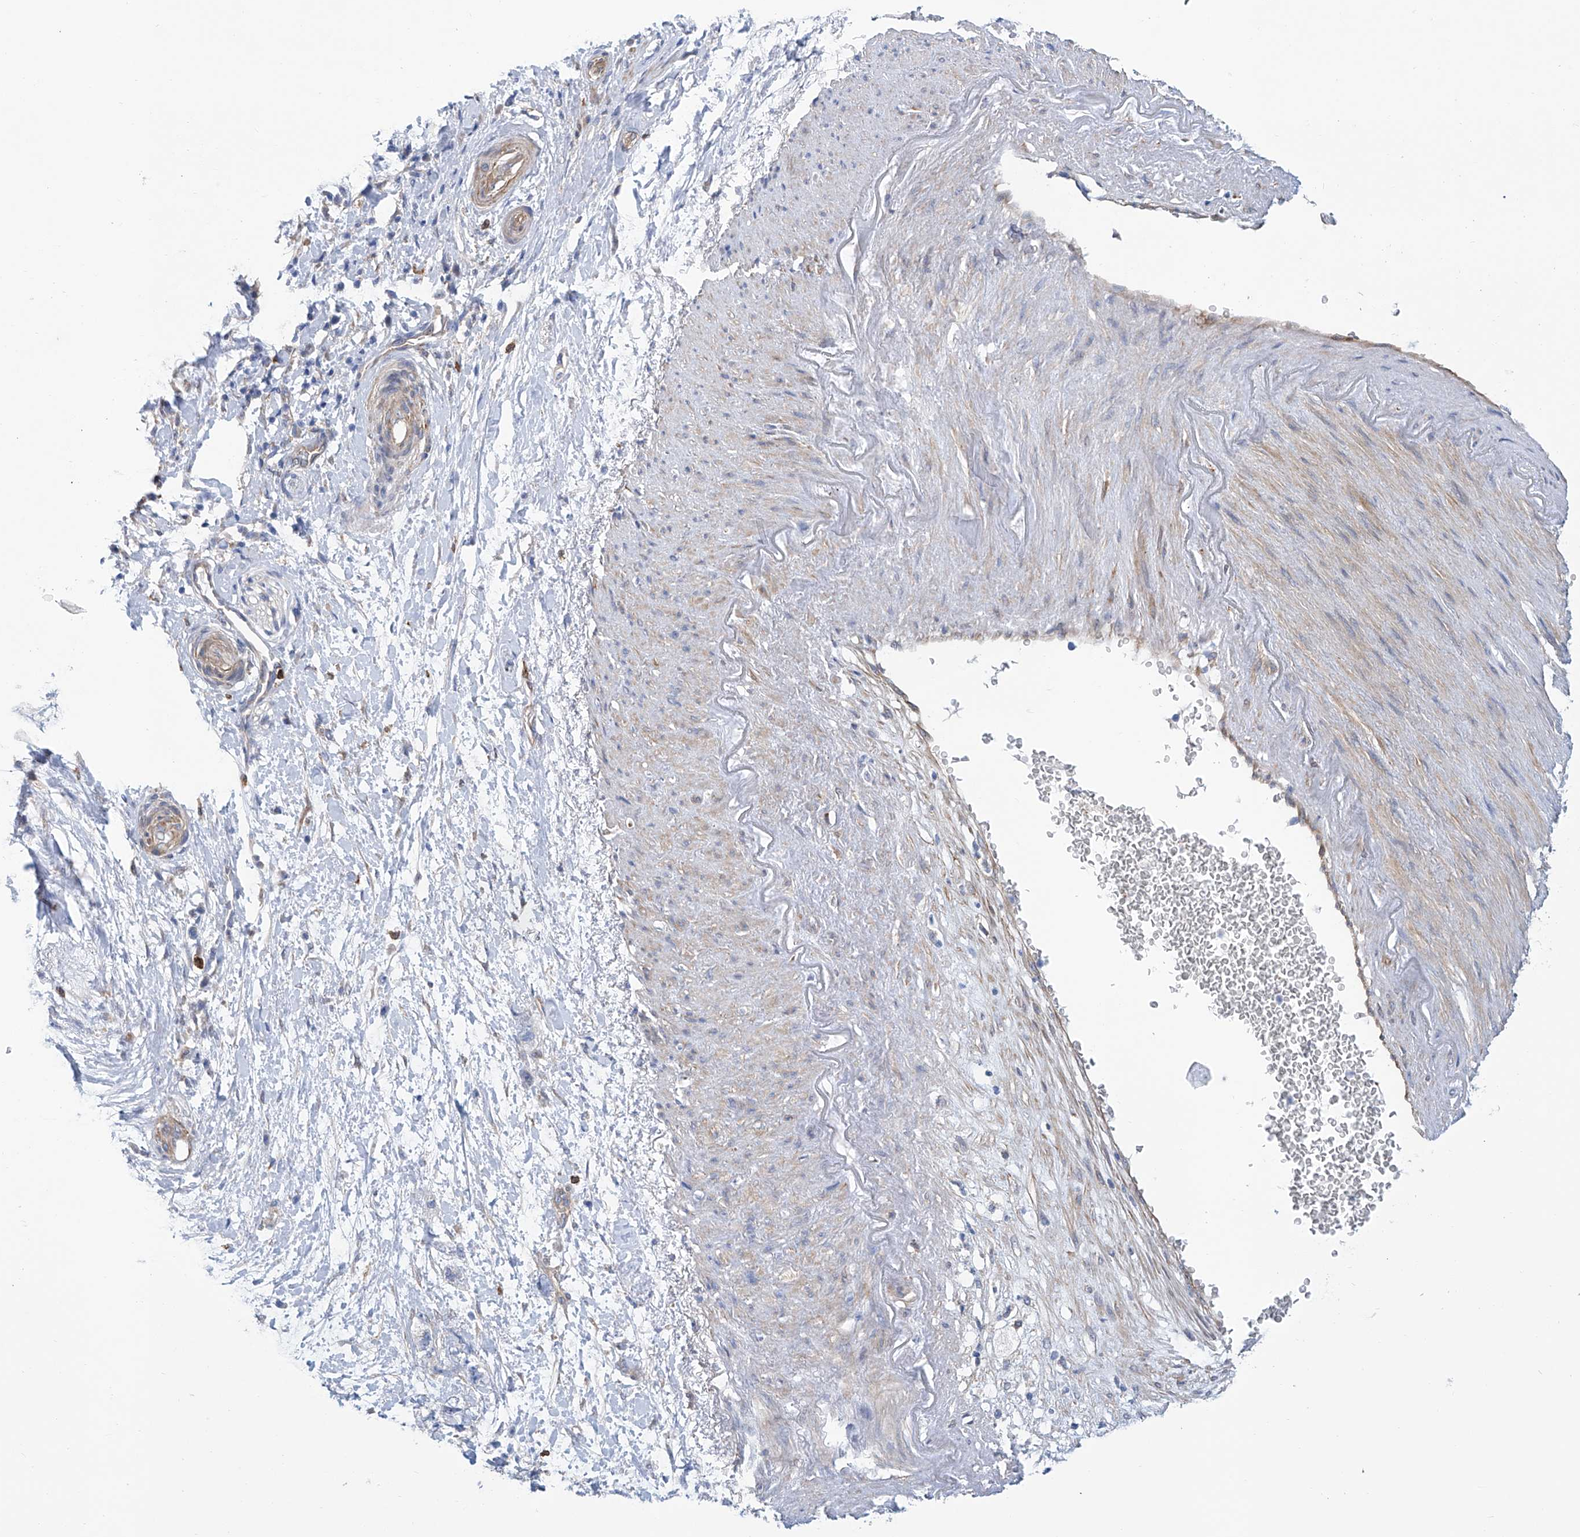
{"staining": {"intensity": "negative", "quantity": "none", "location": "none"}, "tissue": "pancreatic cancer", "cell_type": "Tumor cells", "image_type": "cancer", "snomed": [{"axis": "morphology", "description": "Adenocarcinoma, NOS"}, {"axis": "topography", "description": "Pancreas"}], "caption": "This micrograph is of pancreatic cancer (adenocarcinoma) stained with IHC to label a protein in brown with the nuclei are counter-stained blue. There is no expression in tumor cells.", "gene": "TNN", "patient": {"sex": "female", "age": 73}}